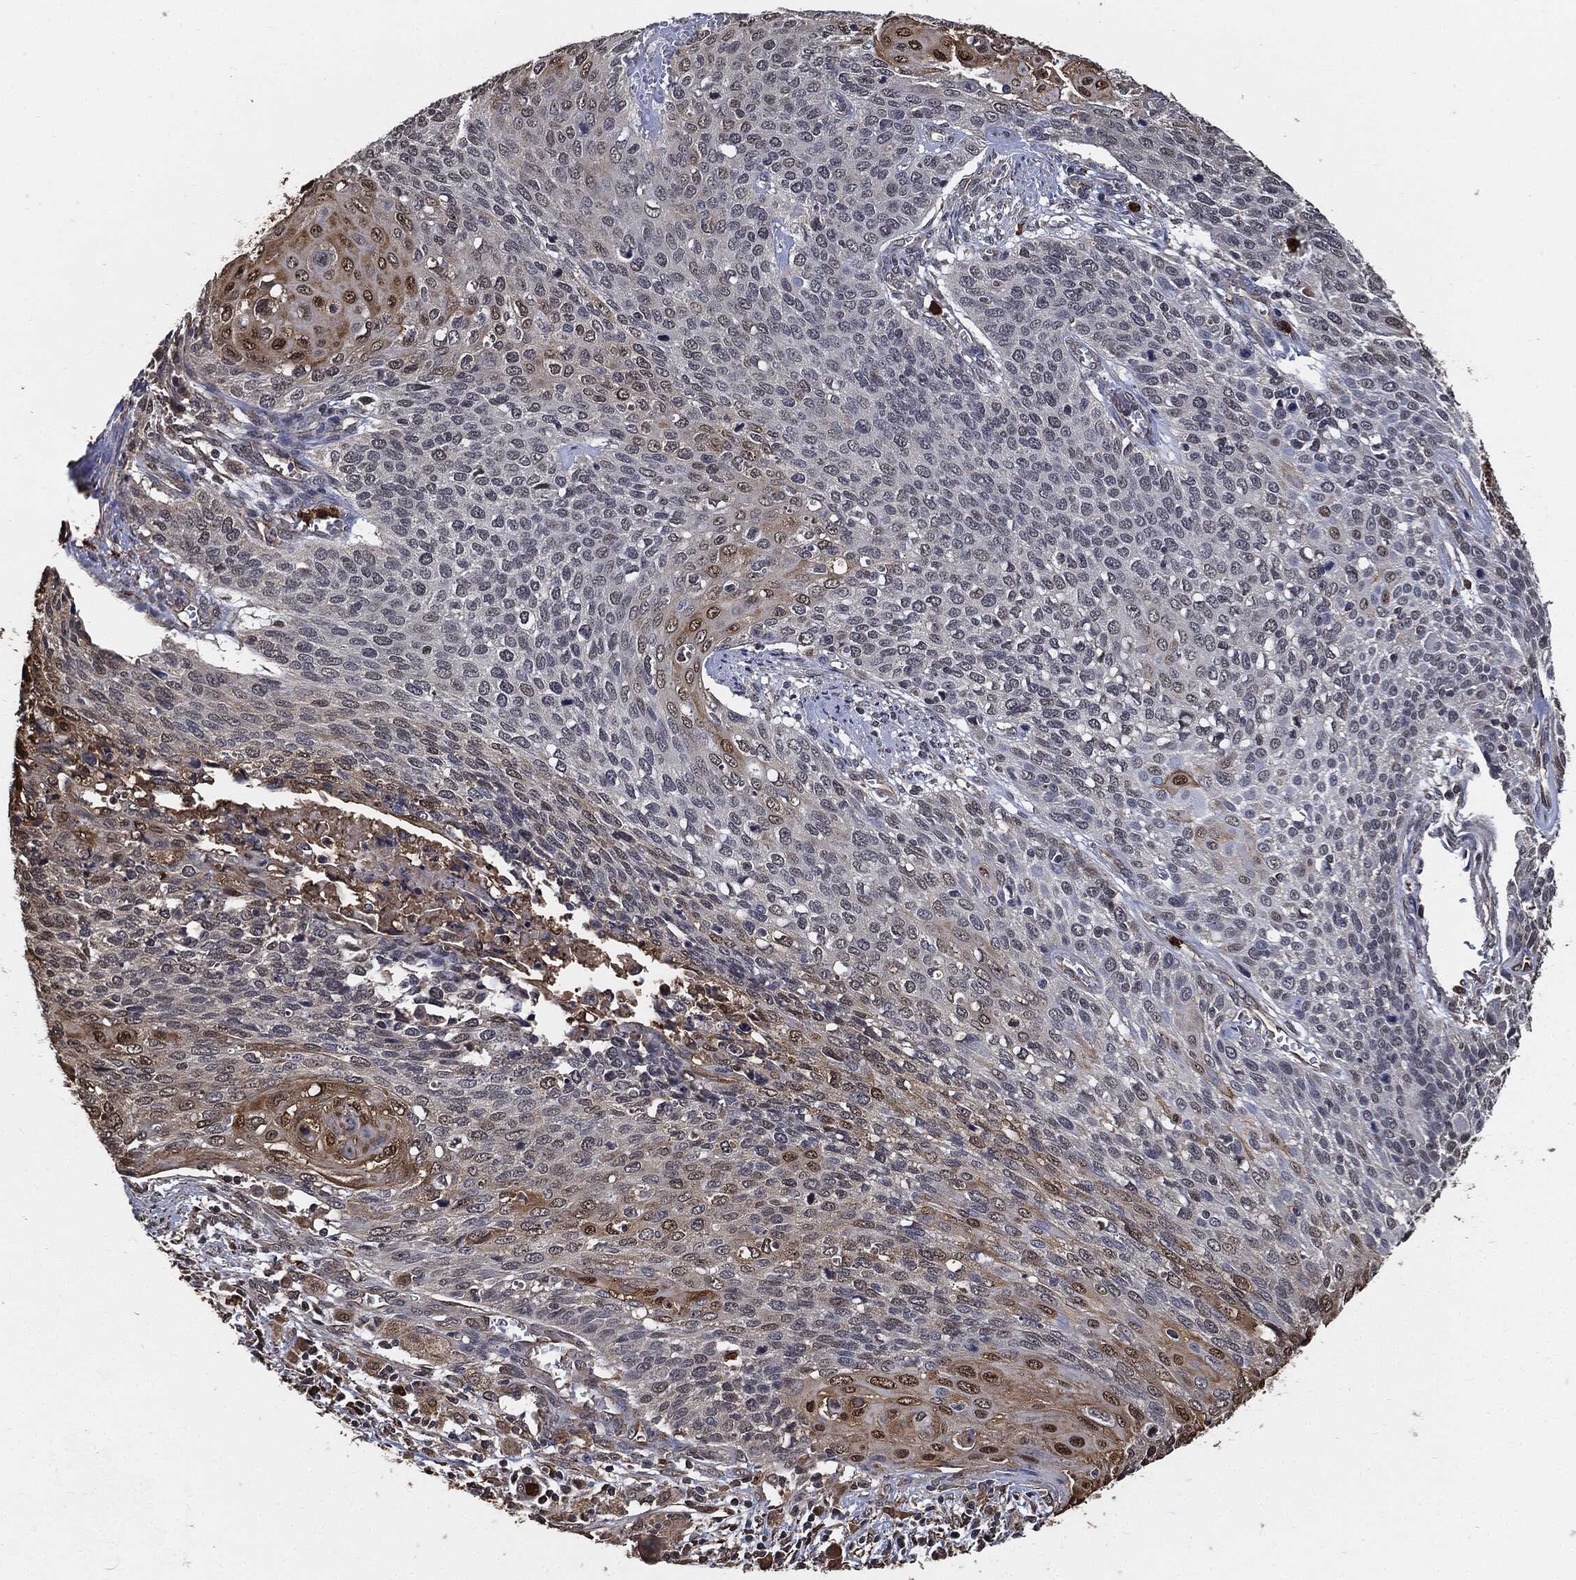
{"staining": {"intensity": "moderate", "quantity": "<25%", "location": "cytoplasmic/membranous"}, "tissue": "cervical cancer", "cell_type": "Tumor cells", "image_type": "cancer", "snomed": [{"axis": "morphology", "description": "Squamous cell carcinoma, NOS"}, {"axis": "topography", "description": "Cervix"}], "caption": "A histopathology image of human squamous cell carcinoma (cervical) stained for a protein exhibits moderate cytoplasmic/membranous brown staining in tumor cells. (Stains: DAB in brown, nuclei in blue, Microscopy: brightfield microscopy at high magnification).", "gene": "S100A9", "patient": {"sex": "female", "age": 39}}